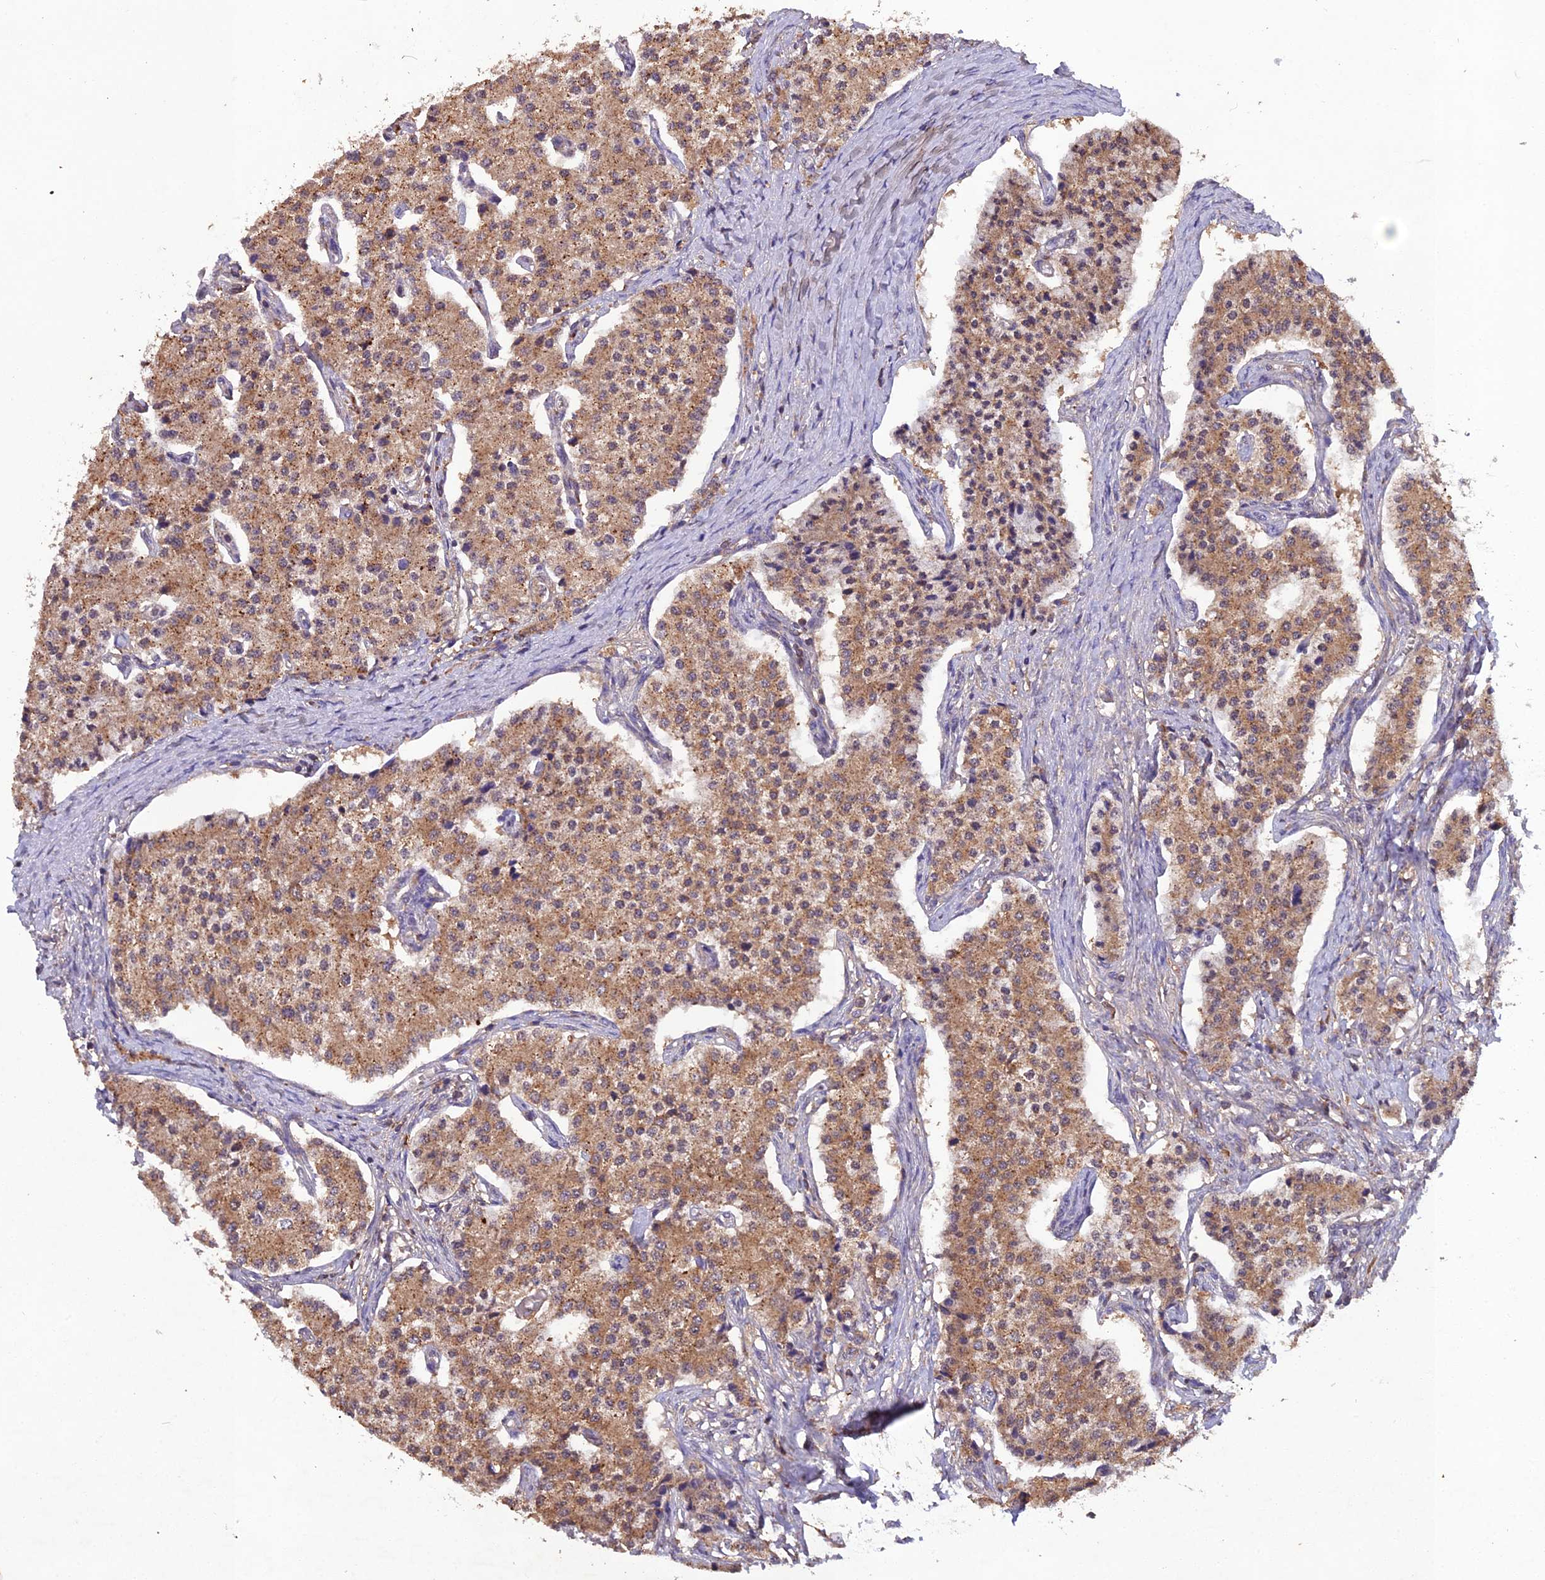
{"staining": {"intensity": "moderate", "quantity": ">75%", "location": "cytoplasmic/membranous"}, "tissue": "carcinoid", "cell_type": "Tumor cells", "image_type": "cancer", "snomed": [{"axis": "morphology", "description": "Carcinoid, malignant, NOS"}, {"axis": "topography", "description": "Colon"}], "caption": "Protein expression analysis of carcinoid shows moderate cytoplasmic/membranous expression in approximately >75% of tumor cells.", "gene": "TMEM258", "patient": {"sex": "female", "age": 52}}